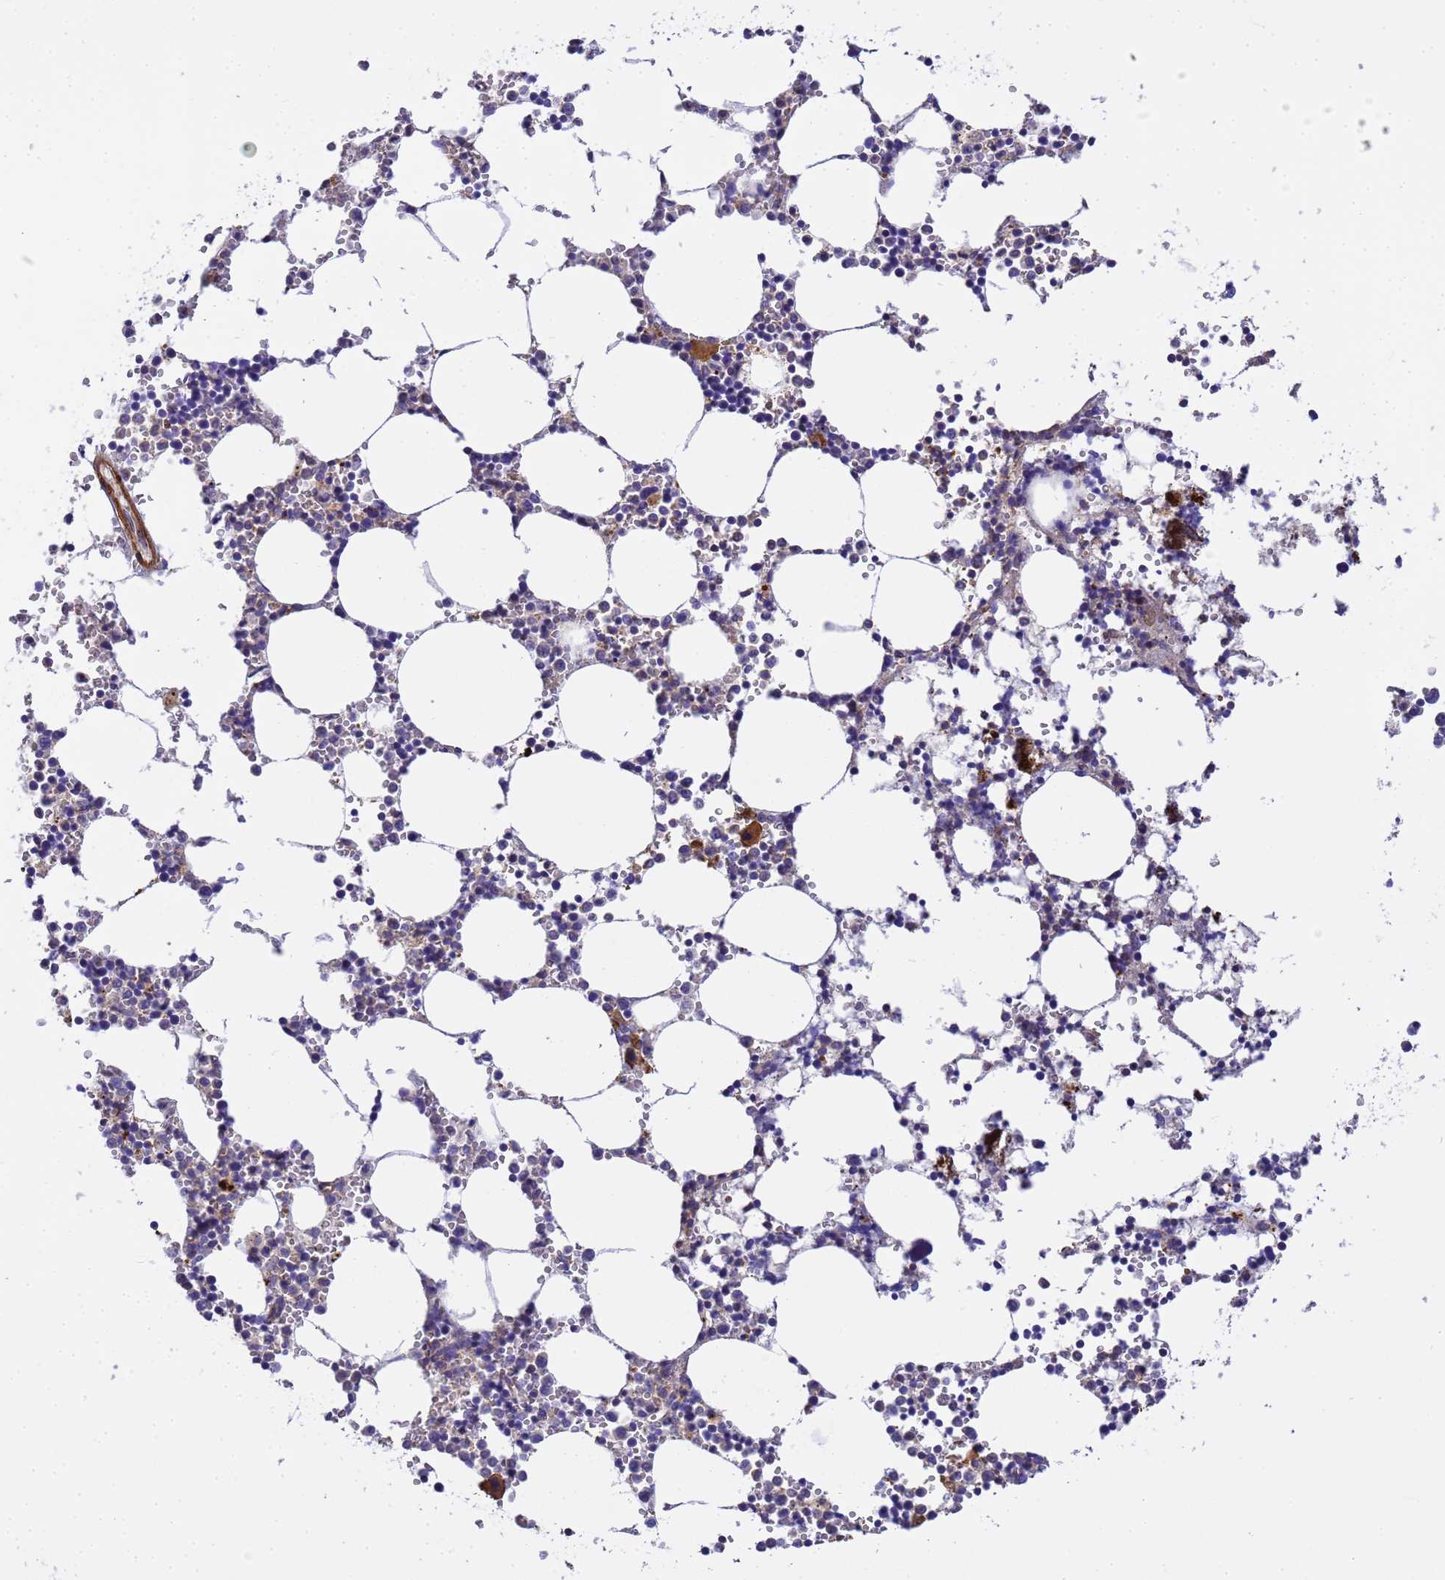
{"staining": {"intensity": "moderate", "quantity": "<25%", "location": "cytoplasmic/membranous"}, "tissue": "bone marrow", "cell_type": "Hematopoietic cells", "image_type": "normal", "snomed": [{"axis": "morphology", "description": "Normal tissue, NOS"}, {"axis": "topography", "description": "Bone marrow"}], "caption": "High-power microscopy captured an immunohistochemistry (IHC) micrograph of benign bone marrow, revealing moderate cytoplasmic/membranous expression in about <25% of hematopoietic cells.", "gene": "MYL10", "patient": {"sex": "female", "age": 64}}